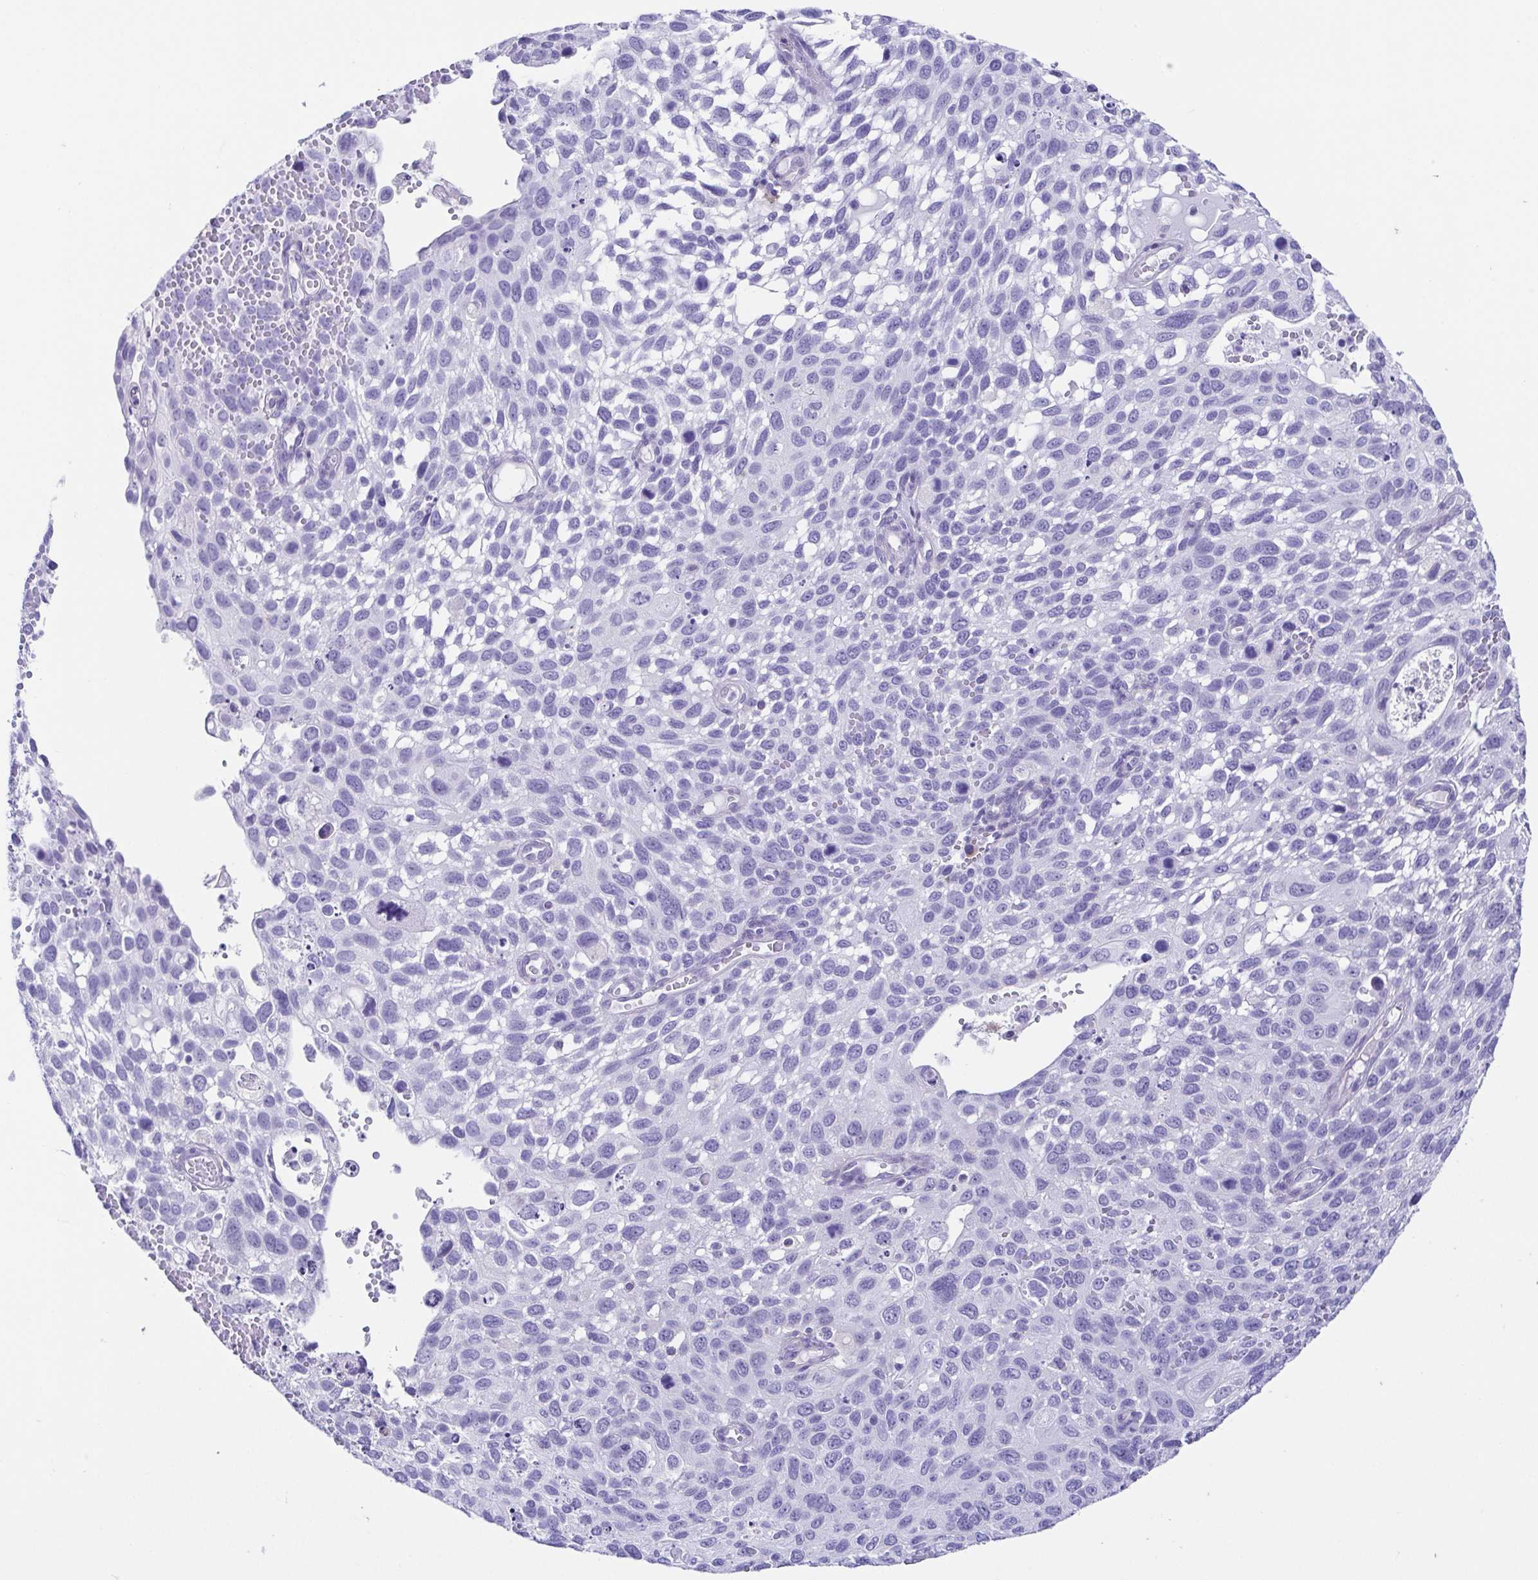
{"staining": {"intensity": "negative", "quantity": "none", "location": "none"}, "tissue": "cervical cancer", "cell_type": "Tumor cells", "image_type": "cancer", "snomed": [{"axis": "morphology", "description": "Squamous cell carcinoma, NOS"}, {"axis": "topography", "description": "Cervix"}], "caption": "Immunohistochemistry (IHC) photomicrograph of squamous cell carcinoma (cervical) stained for a protein (brown), which shows no expression in tumor cells. (Brightfield microscopy of DAB immunohistochemistry (IHC) at high magnification).", "gene": "TNNT2", "patient": {"sex": "female", "age": 70}}